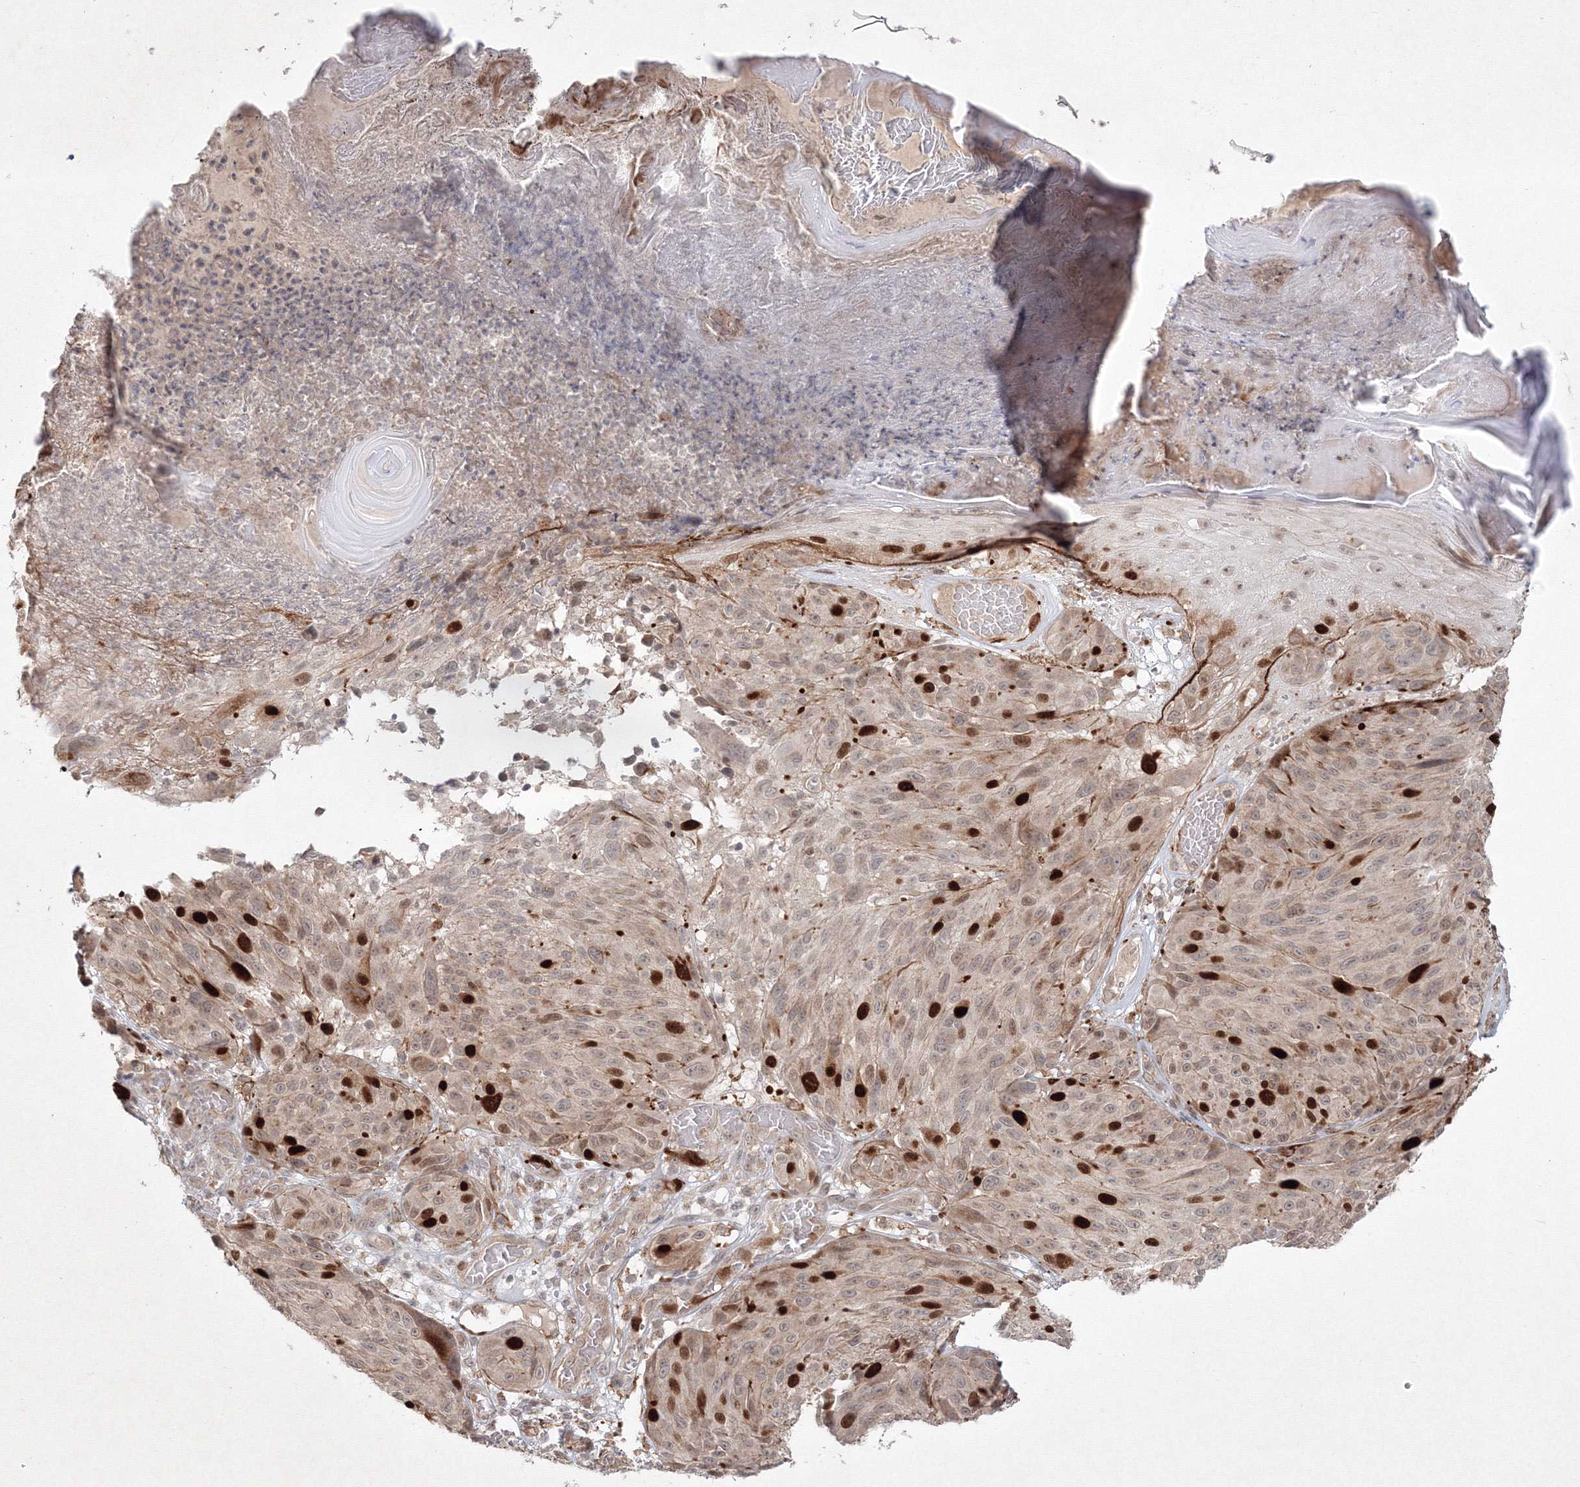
{"staining": {"intensity": "strong", "quantity": "<25%", "location": "cytoplasmic/membranous,nuclear"}, "tissue": "melanoma", "cell_type": "Tumor cells", "image_type": "cancer", "snomed": [{"axis": "morphology", "description": "Malignant melanoma, NOS"}, {"axis": "topography", "description": "Skin"}], "caption": "Tumor cells show strong cytoplasmic/membranous and nuclear positivity in approximately <25% of cells in malignant melanoma.", "gene": "KIF20A", "patient": {"sex": "male", "age": 83}}